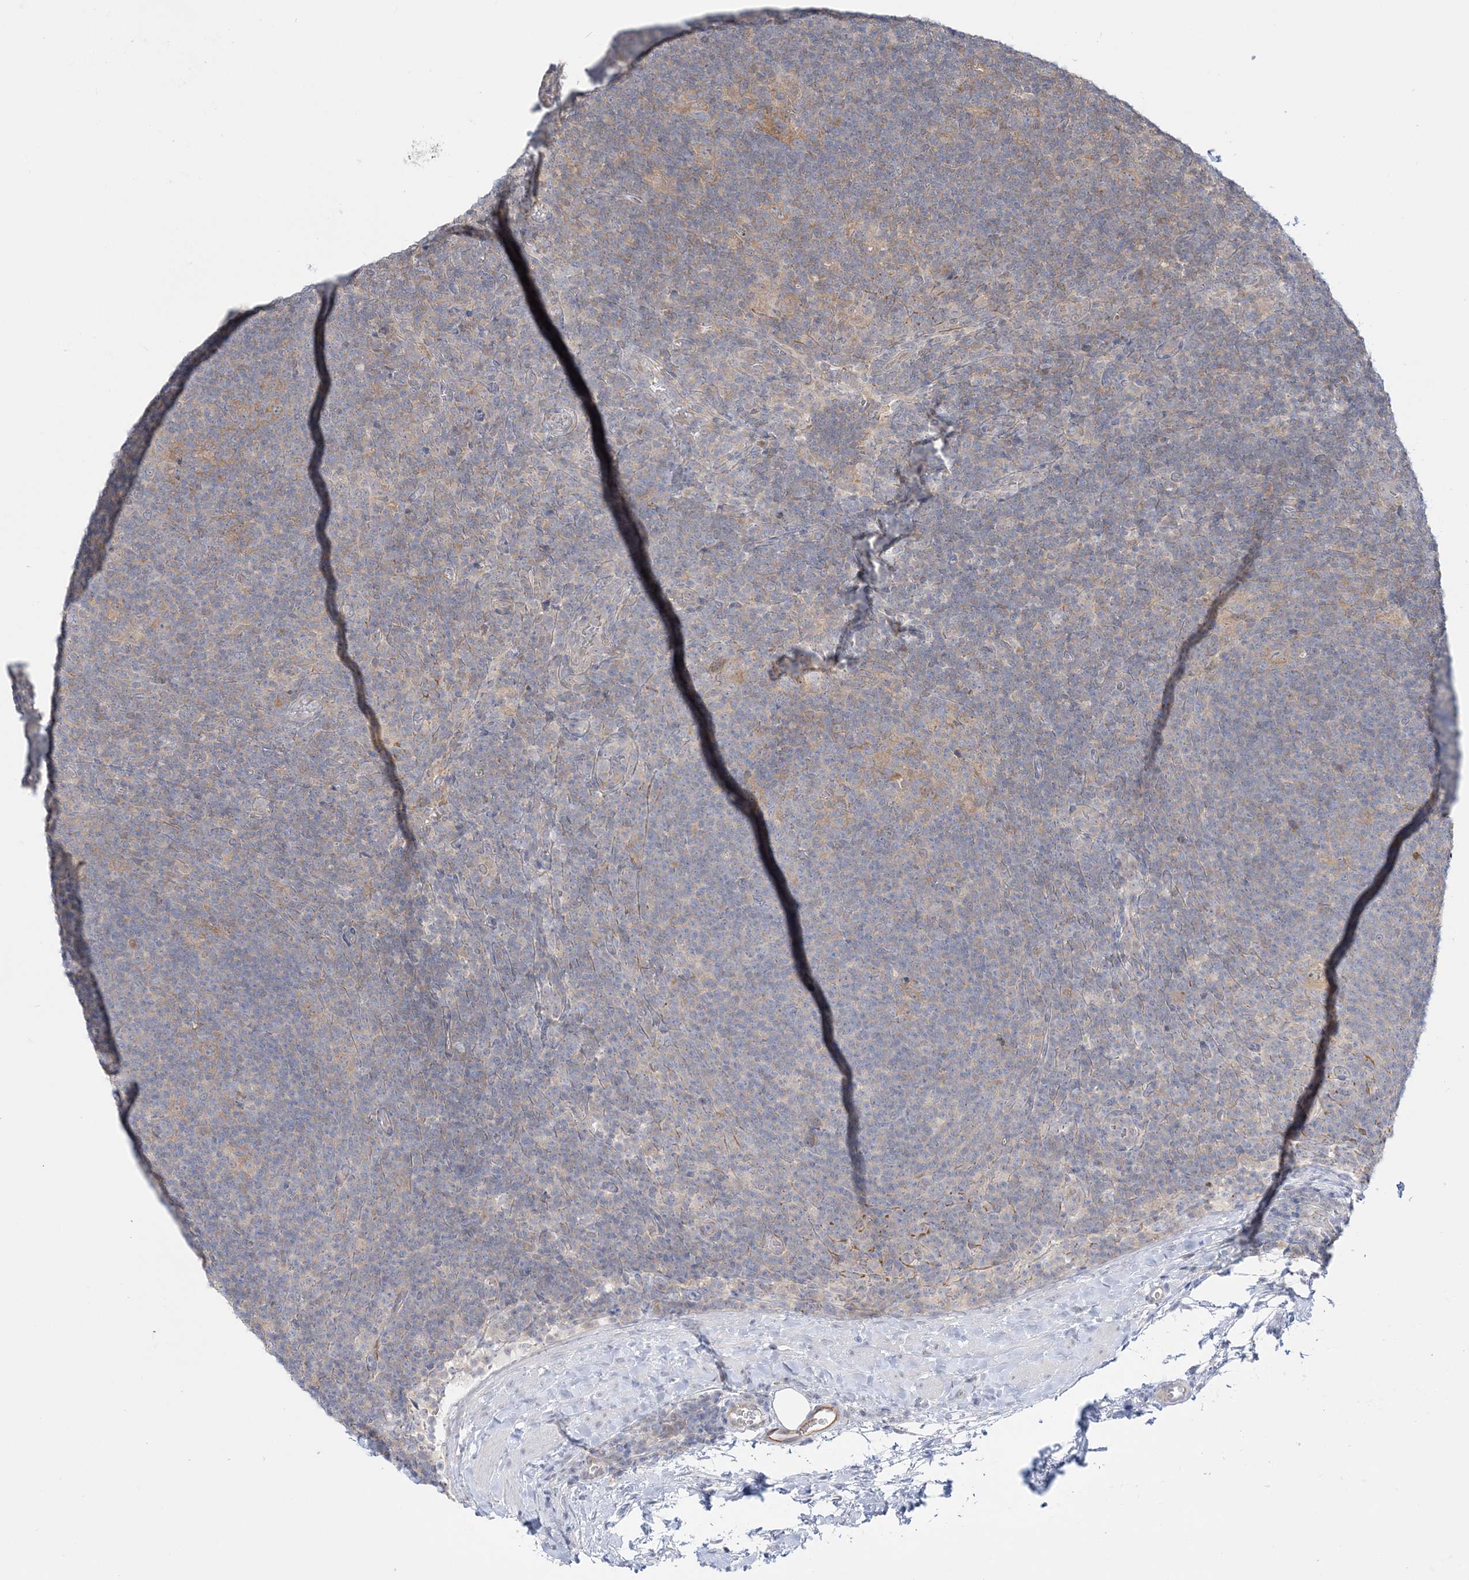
{"staining": {"intensity": "weak", "quantity": "25%-75%", "location": "cytoplasmic/membranous"}, "tissue": "lymphoma", "cell_type": "Tumor cells", "image_type": "cancer", "snomed": [{"axis": "morphology", "description": "Hodgkin's disease, NOS"}, {"axis": "topography", "description": "Lymph node"}], "caption": "The image reveals a brown stain indicating the presence of a protein in the cytoplasmic/membranous of tumor cells in lymphoma.", "gene": "THADA", "patient": {"sex": "female", "age": 57}}